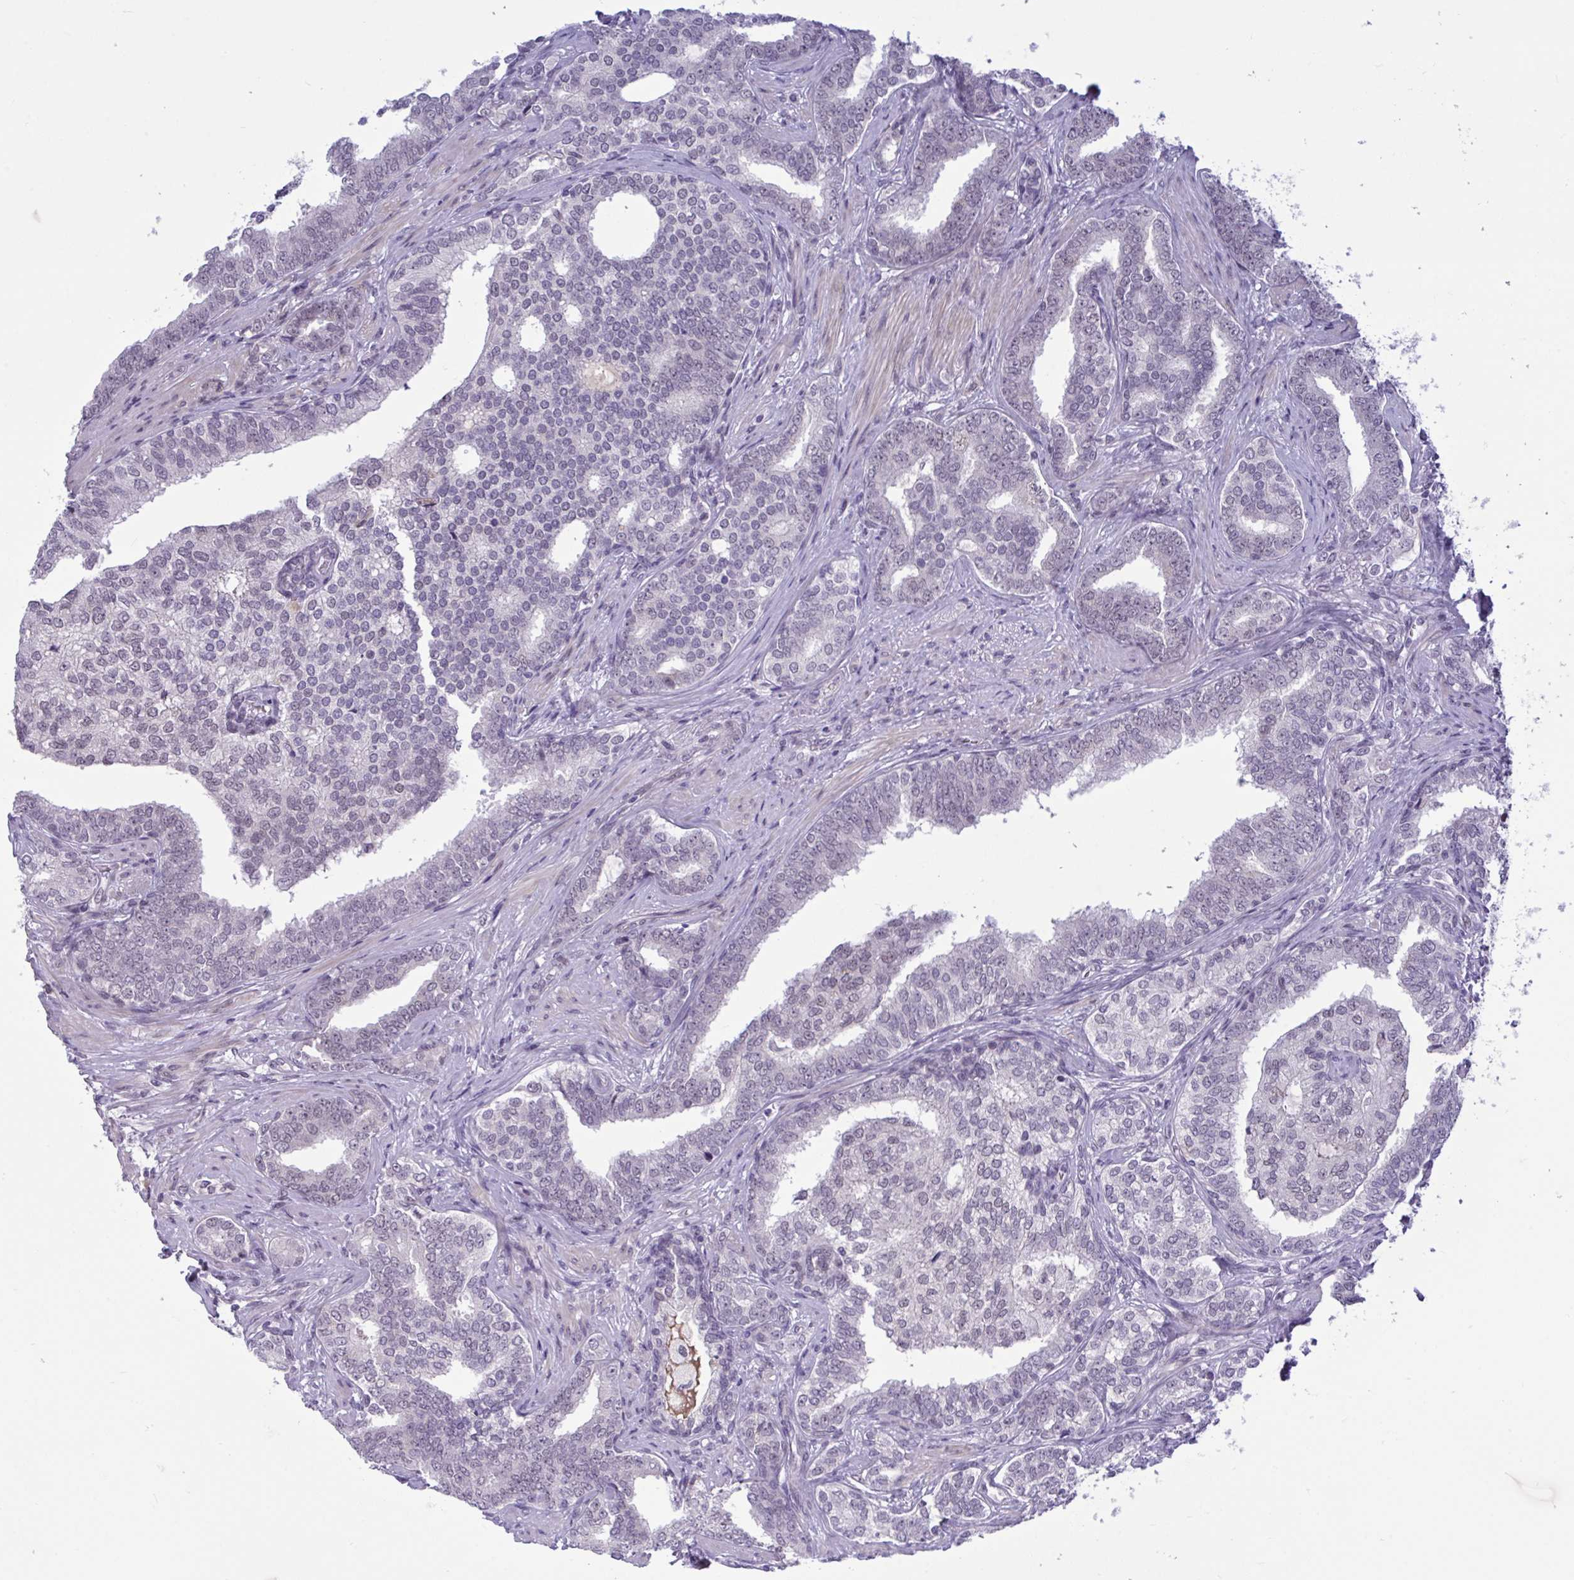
{"staining": {"intensity": "negative", "quantity": "none", "location": "none"}, "tissue": "prostate cancer", "cell_type": "Tumor cells", "image_type": "cancer", "snomed": [{"axis": "morphology", "description": "Adenocarcinoma, High grade"}, {"axis": "topography", "description": "Prostate"}], "caption": "Immunohistochemistry image of neoplastic tissue: adenocarcinoma (high-grade) (prostate) stained with DAB reveals no significant protein staining in tumor cells. (Brightfield microscopy of DAB (3,3'-diaminobenzidine) immunohistochemistry (IHC) at high magnification).", "gene": "CNGB3", "patient": {"sex": "male", "age": 72}}